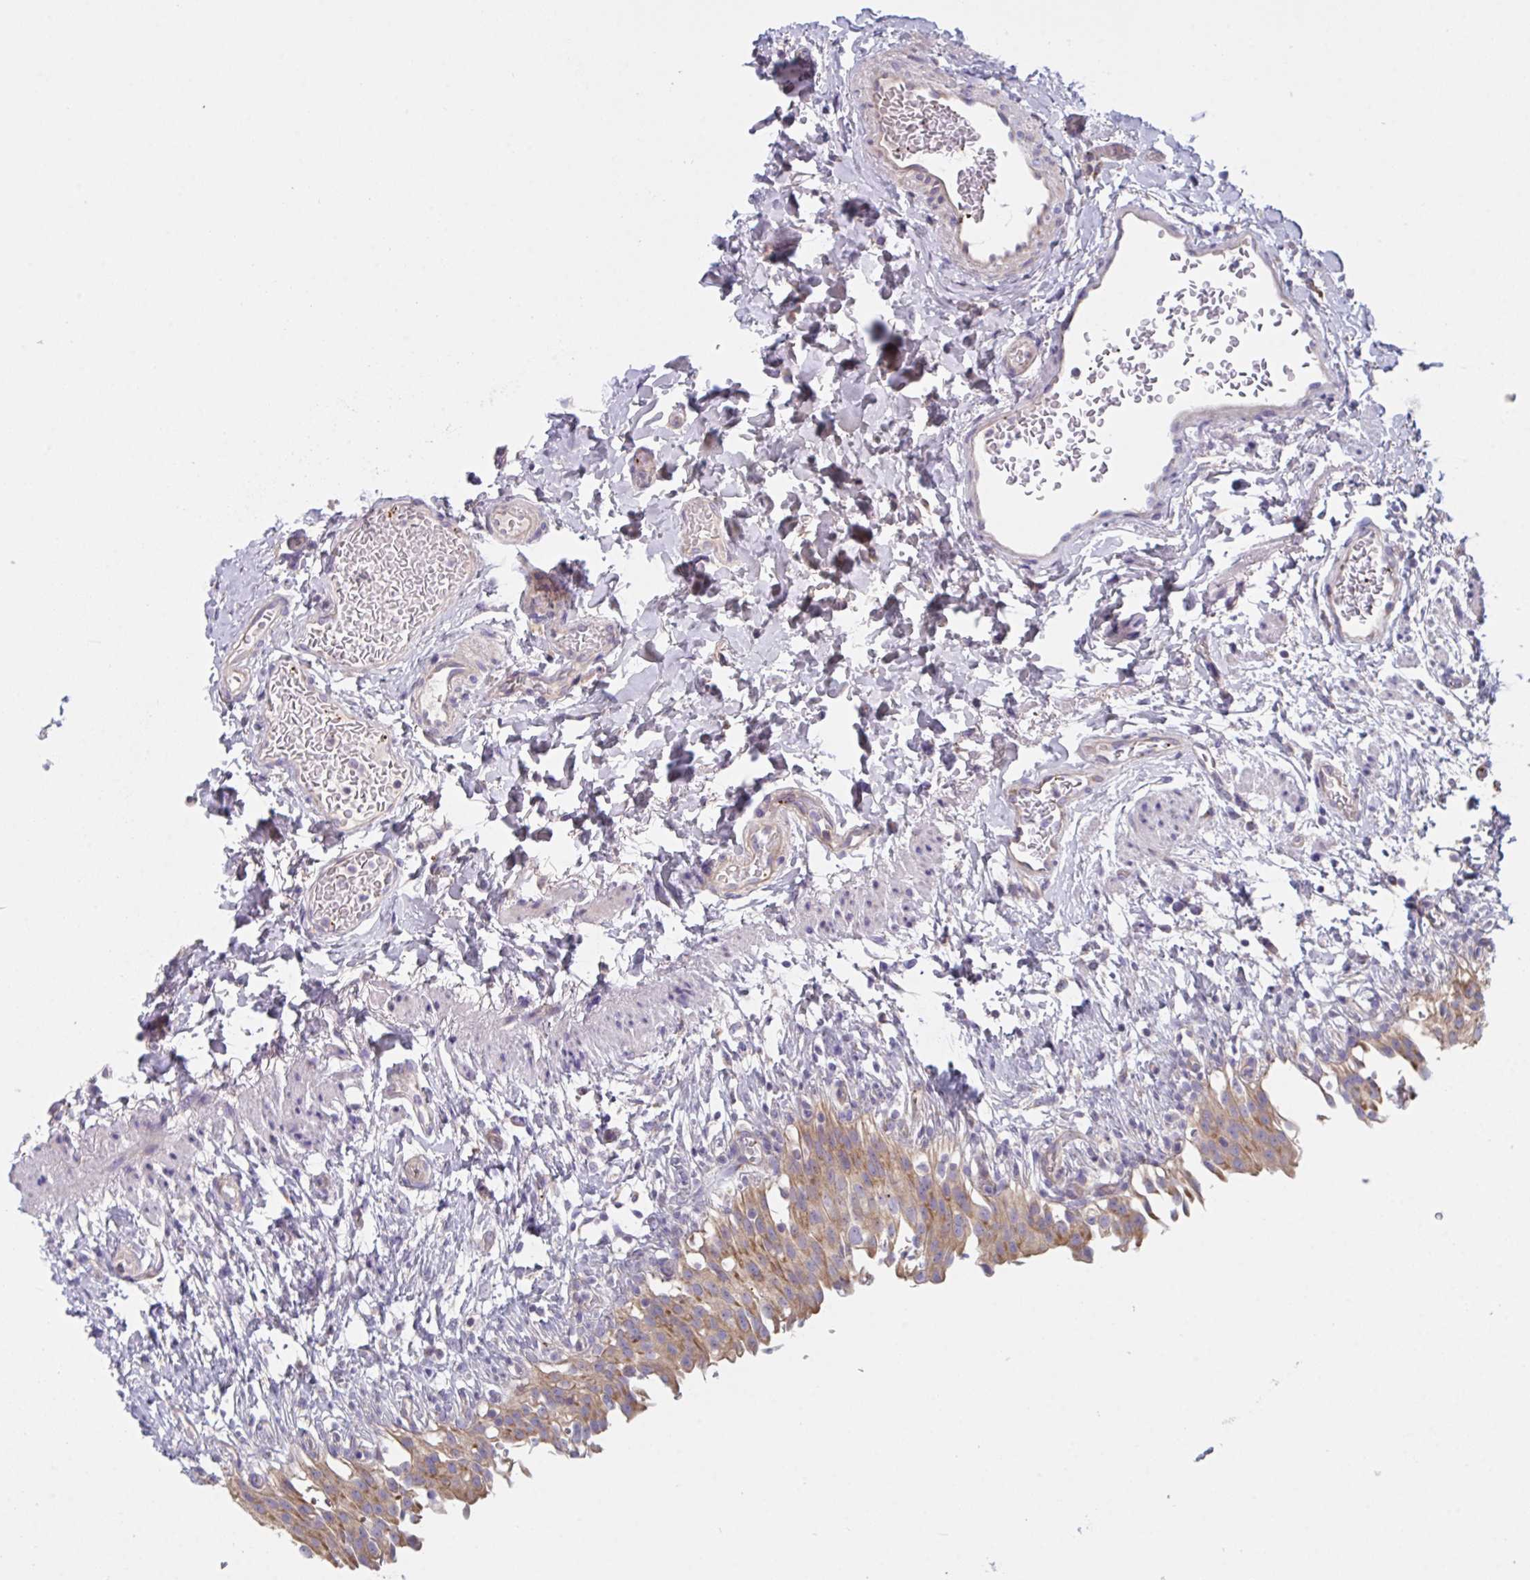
{"staining": {"intensity": "moderate", "quantity": ">75%", "location": "cytoplasmic/membranous"}, "tissue": "urinary bladder", "cell_type": "Urothelial cells", "image_type": "normal", "snomed": [{"axis": "morphology", "description": "Normal tissue, NOS"}, {"axis": "topography", "description": "Urinary bladder"}, {"axis": "topography", "description": "Peripheral nerve tissue"}], "caption": "The immunohistochemical stain labels moderate cytoplasmic/membranous staining in urothelial cells of normal urinary bladder. Using DAB (3,3'-diaminobenzidine) (brown) and hematoxylin (blue) stains, captured at high magnification using brightfield microscopy.", "gene": "MRPS2", "patient": {"sex": "female", "age": 60}}